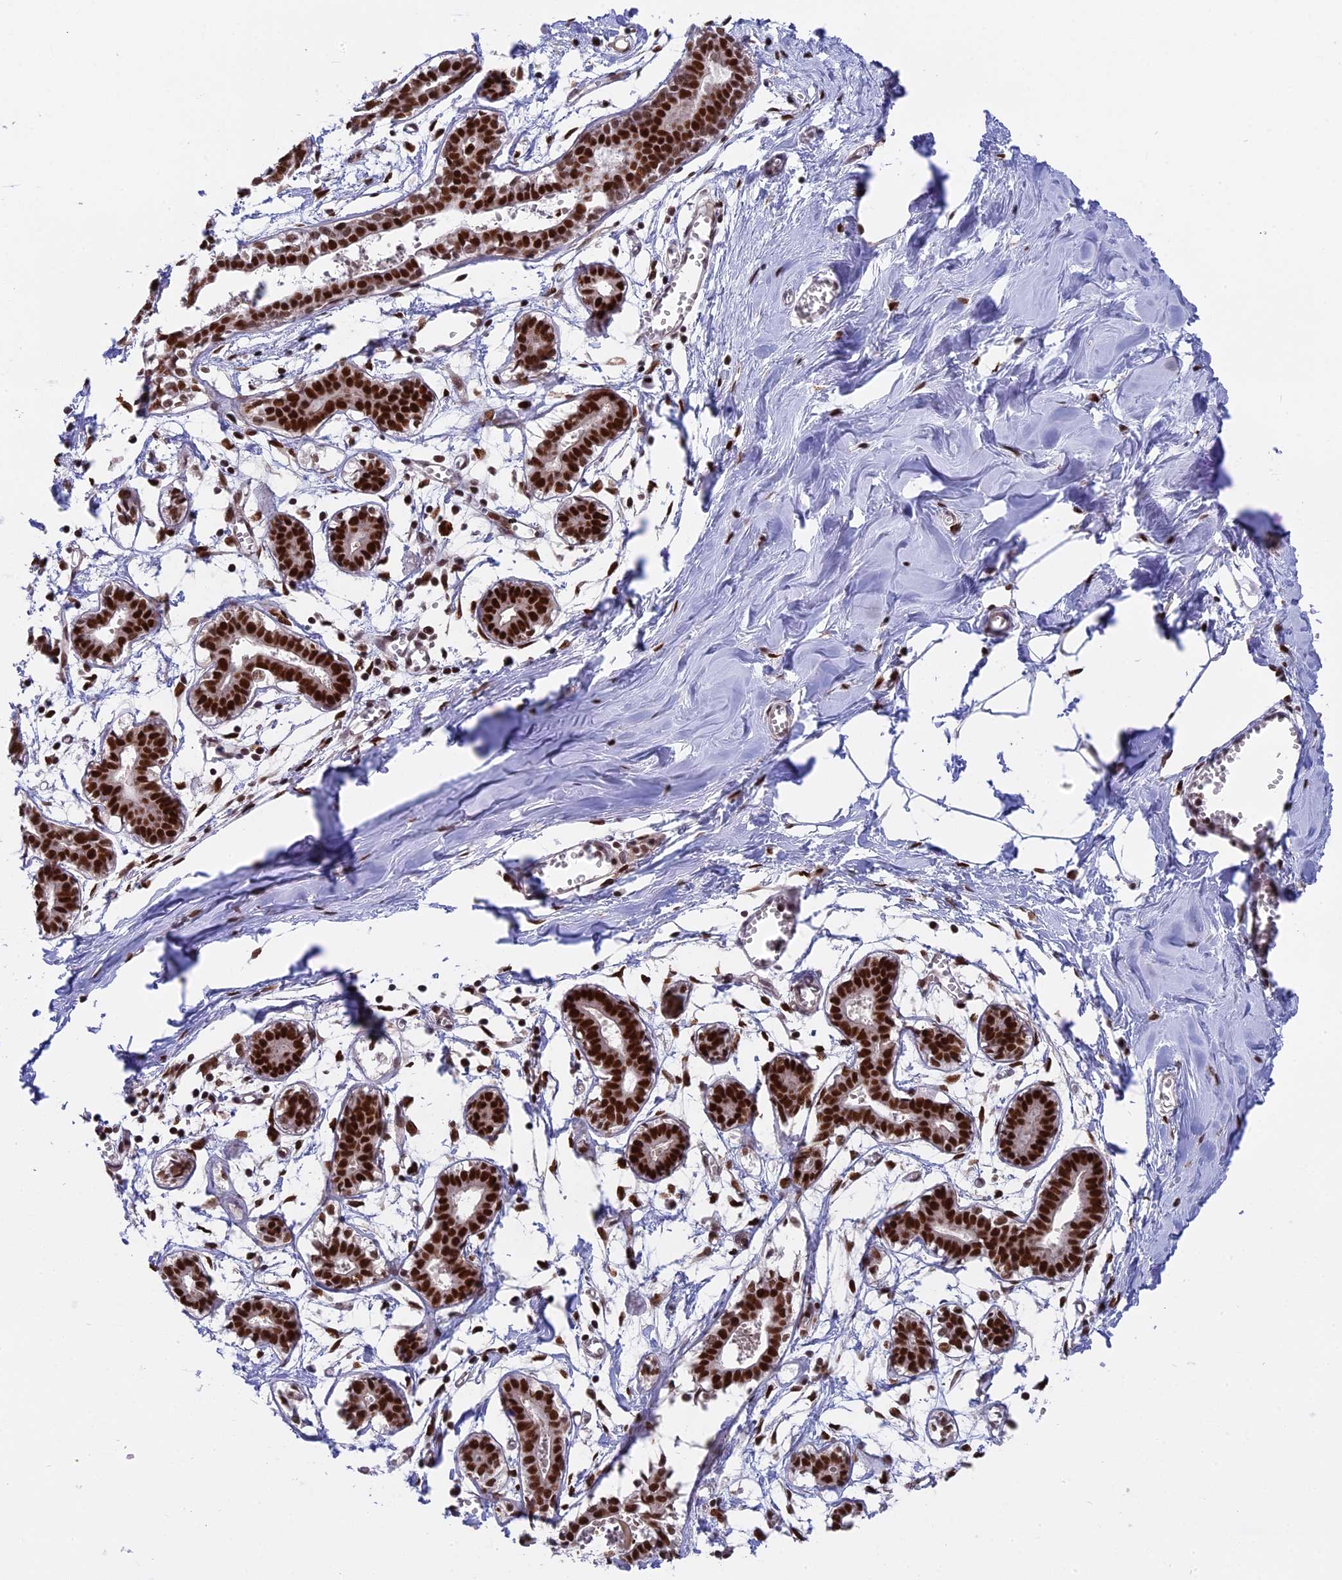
{"staining": {"intensity": "moderate", "quantity": ">75%", "location": "nuclear"}, "tissue": "breast", "cell_type": "Adipocytes", "image_type": "normal", "snomed": [{"axis": "morphology", "description": "Normal tissue, NOS"}, {"axis": "topography", "description": "Breast"}], "caption": "Breast stained with DAB immunohistochemistry (IHC) reveals medium levels of moderate nuclear expression in approximately >75% of adipocytes.", "gene": "RAMACL", "patient": {"sex": "female", "age": 27}}